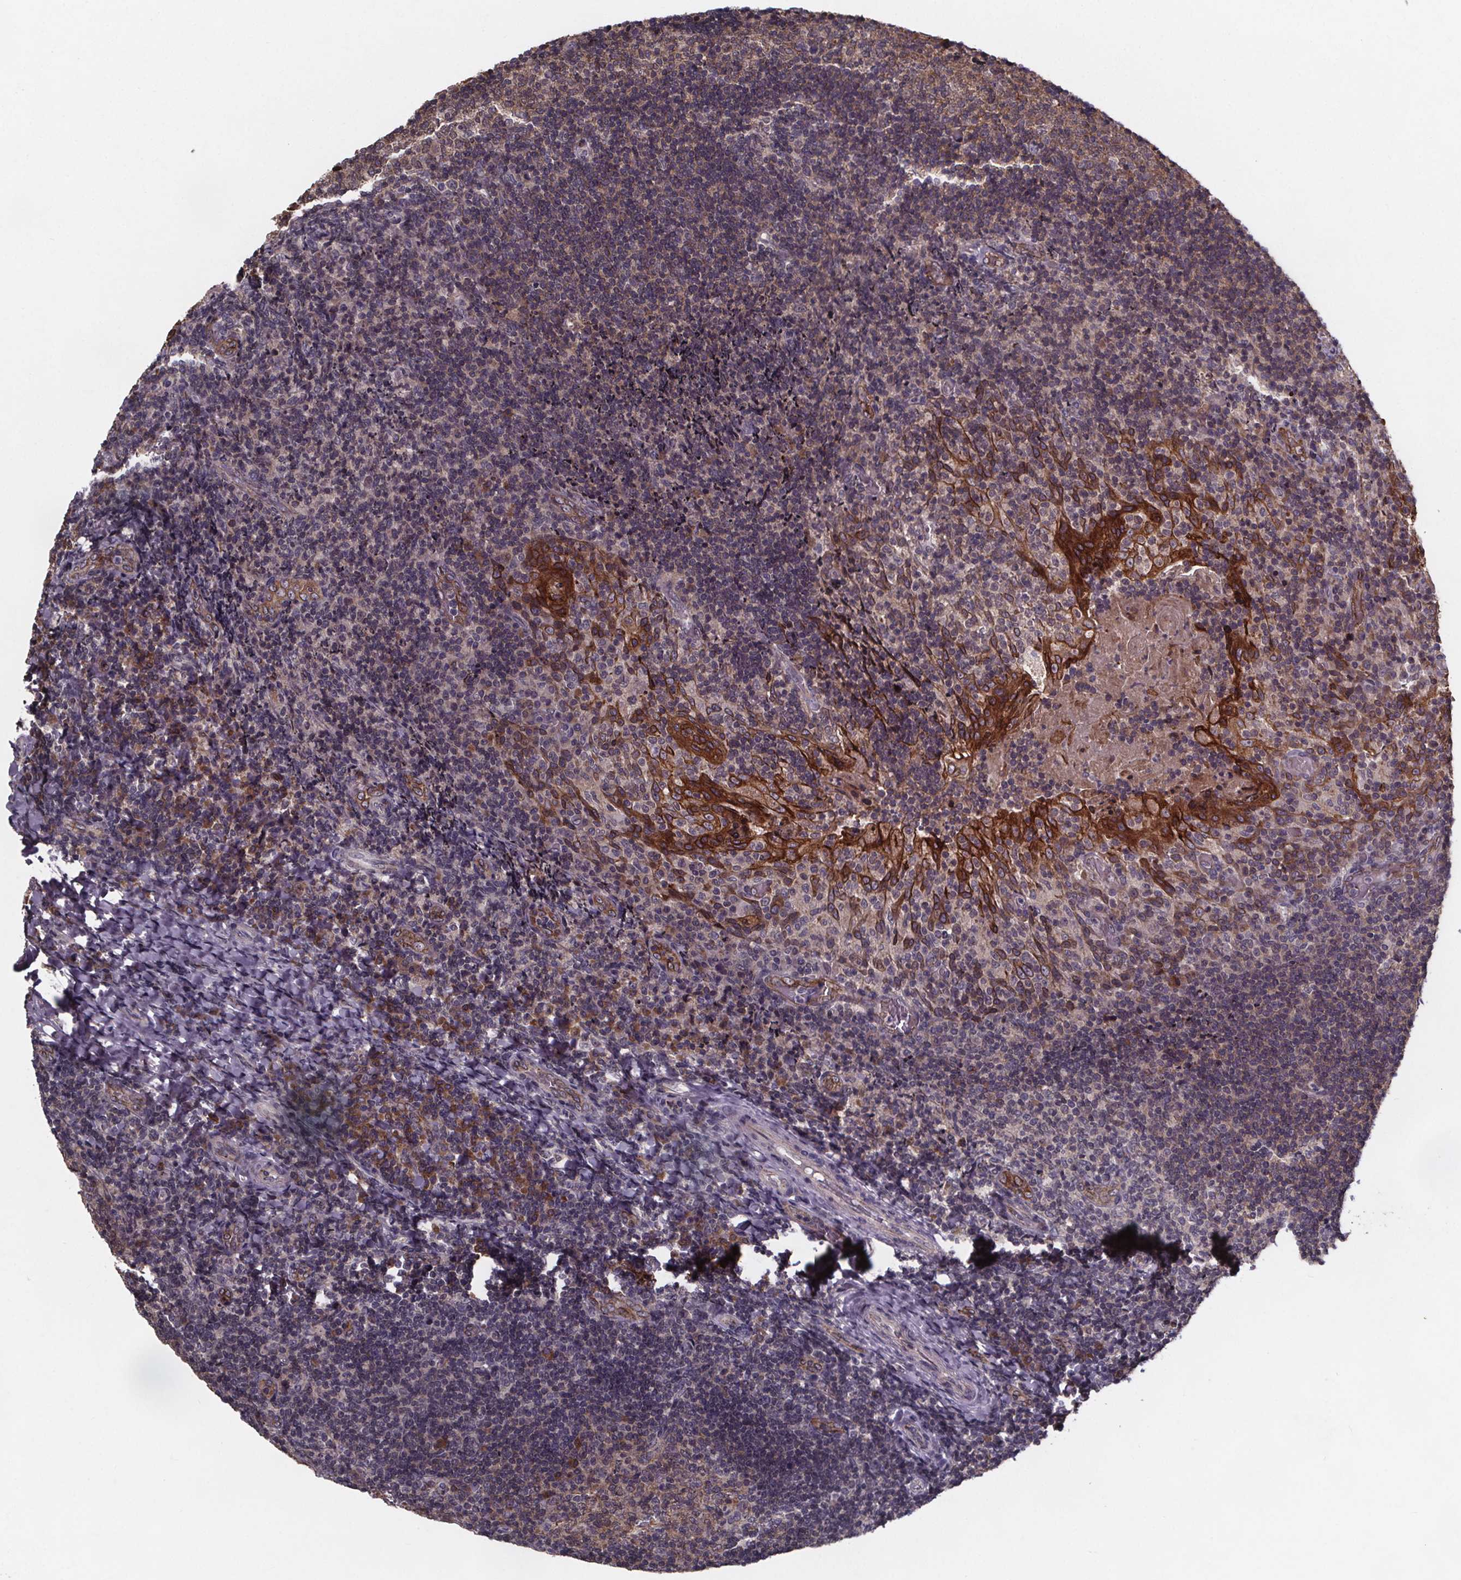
{"staining": {"intensity": "weak", "quantity": "25%-75%", "location": "cytoplasmic/membranous"}, "tissue": "tonsil", "cell_type": "Germinal center cells", "image_type": "normal", "snomed": [{"axis": "morphology", "description": "Normal tissue, NOS"}, {"axis": "topography", "description": "Tonsil"}], "caption": "Weak cytoplasmic/membranous expression is present in approximately 25%-75% of germinal center cells in benign tonsil.", "gene": "FASTKD3", "patient": {"sex": "female", "age": 10}}